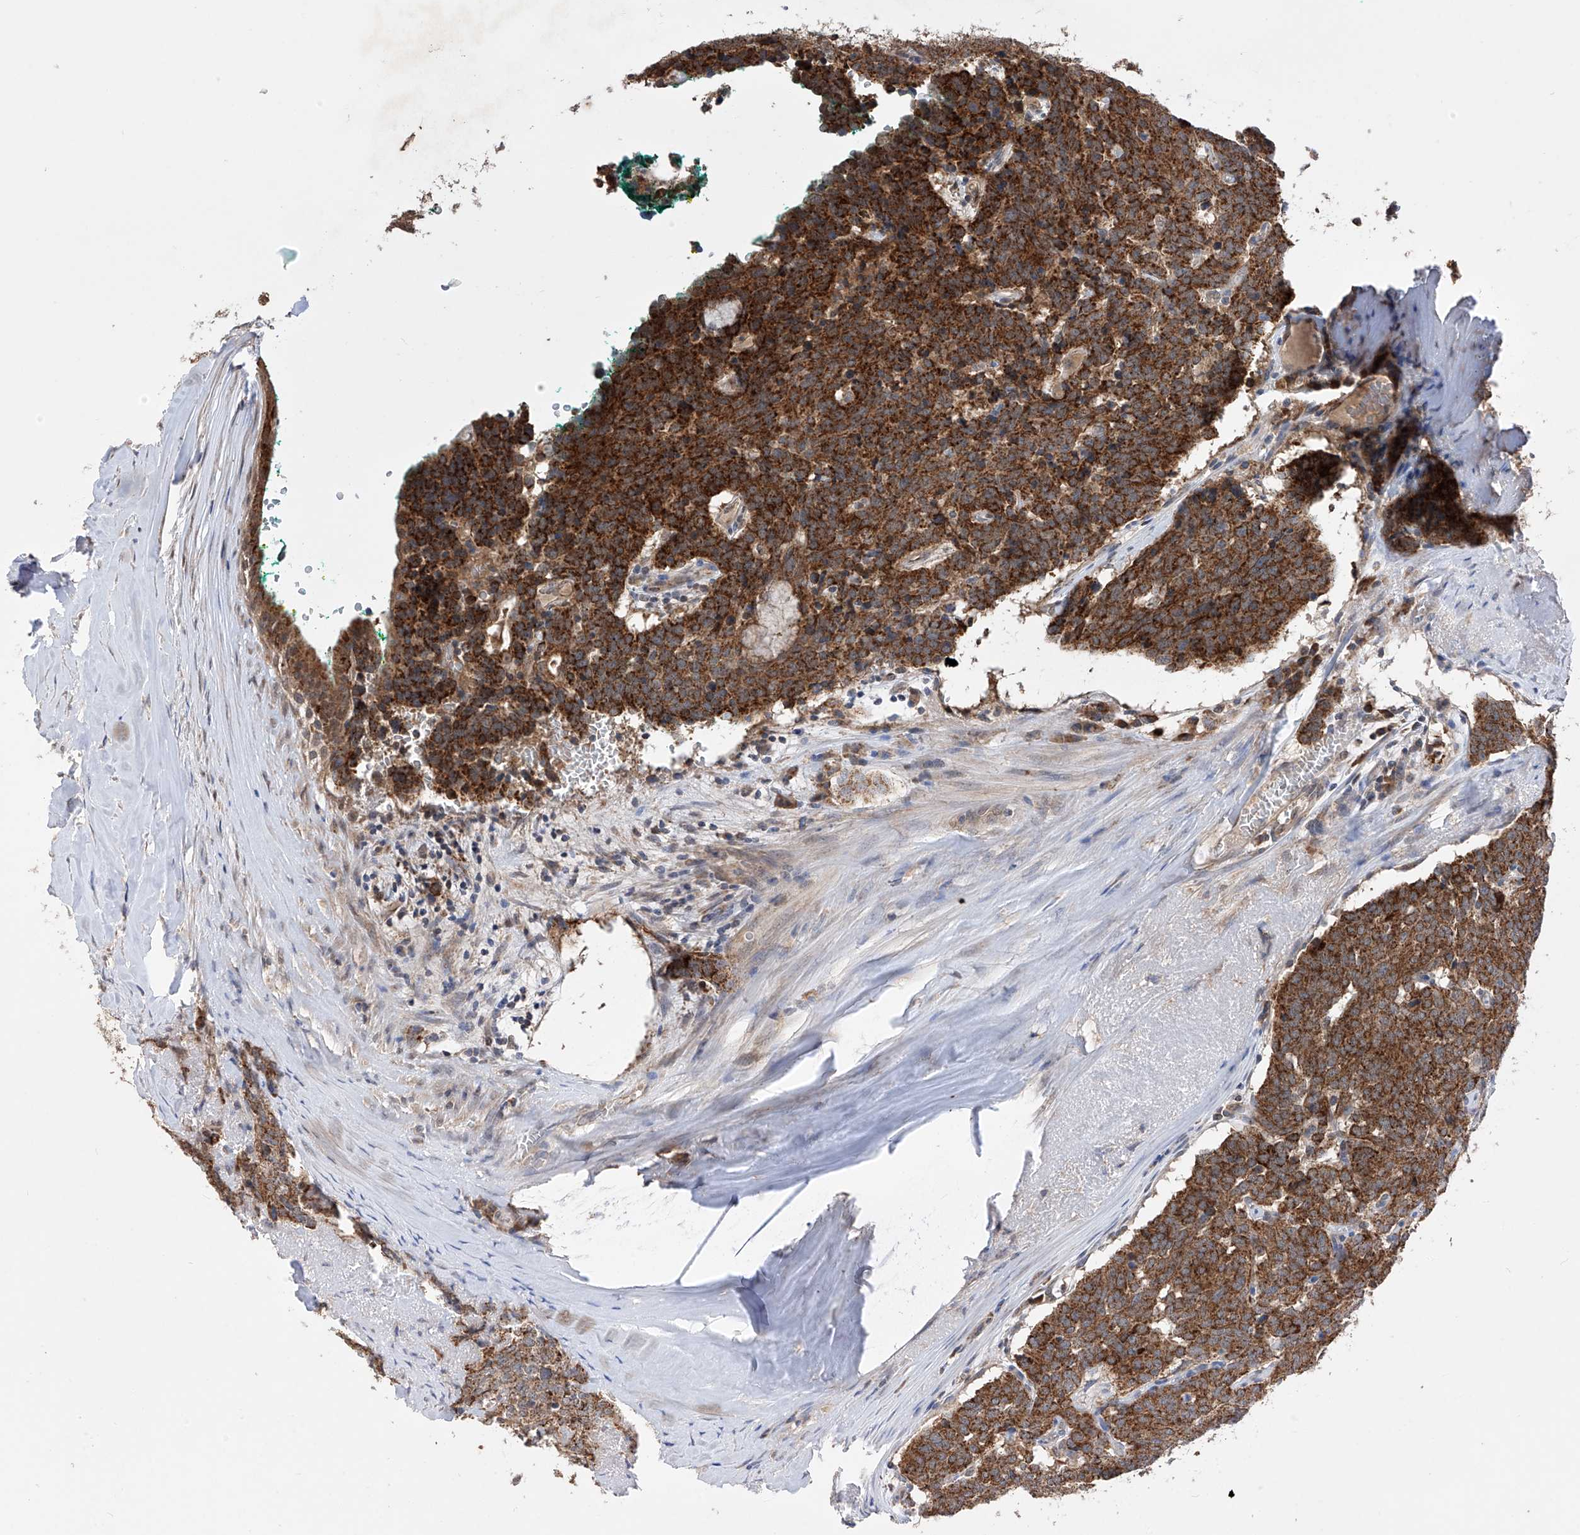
{"staining": {"intensity": "strong", "quantity": ">75%", "location": "cytoplasmic/membranous"}, "tissue": "carcinoid", "cell_type": "Tumor cells", "image_type": "cancer", "snomed": [{"axis": "morphology", "description": "Carcinoid, malignant, NOS"}, {"axis": "topography", "description": "Lung"}], "caption": "Carcinoid stained for a protein shows strong cytoplasmic/membranous positivity in tumor cells.", "gene": "SDHAF4", "patient": {"sex": "female", "age": 46}}